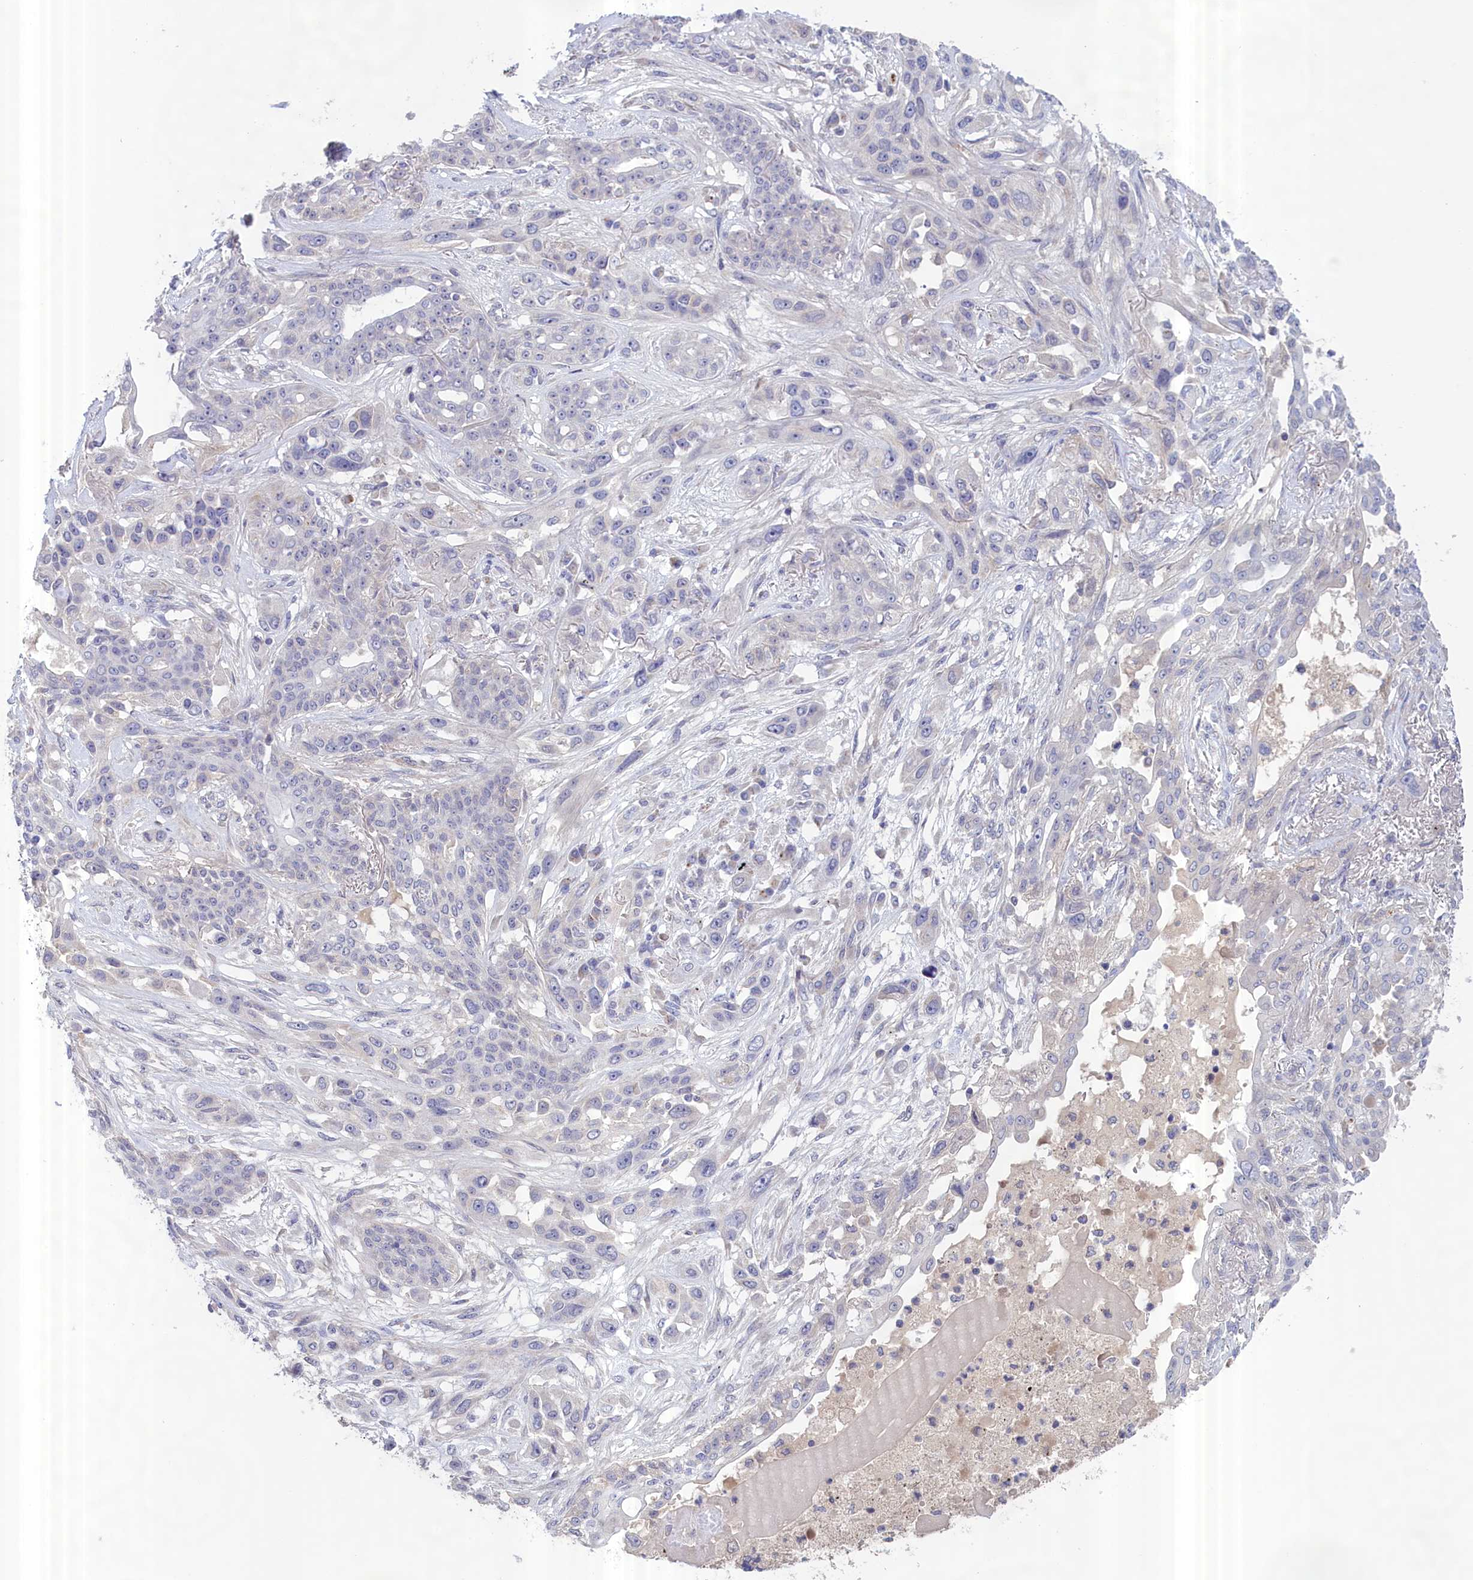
{"staining": {"intensity": "negative", "quantity": "none", "location": "none"}, "tissue": "lung cancer", "cell_type": "Tumor cells", "image_type": "cancer", "snomed": [{"axis": "morphology", "description": "Squamous cell carcinoma, NOS"}, {"axis": "topography", "description": "Lung"}], "caption": "The image exhibits no significant positivity in tumor cells of lung squamous cell carcinoma. Brightfield microscopy of immunohistochemistry (IHC) stained with DAB (3,3'-diaminobenzidine) (brown) and hematoxylin (blue), captured at high magnification.", "gene": "IGFALS", "patient": {"sex": "female", "age": 70}}